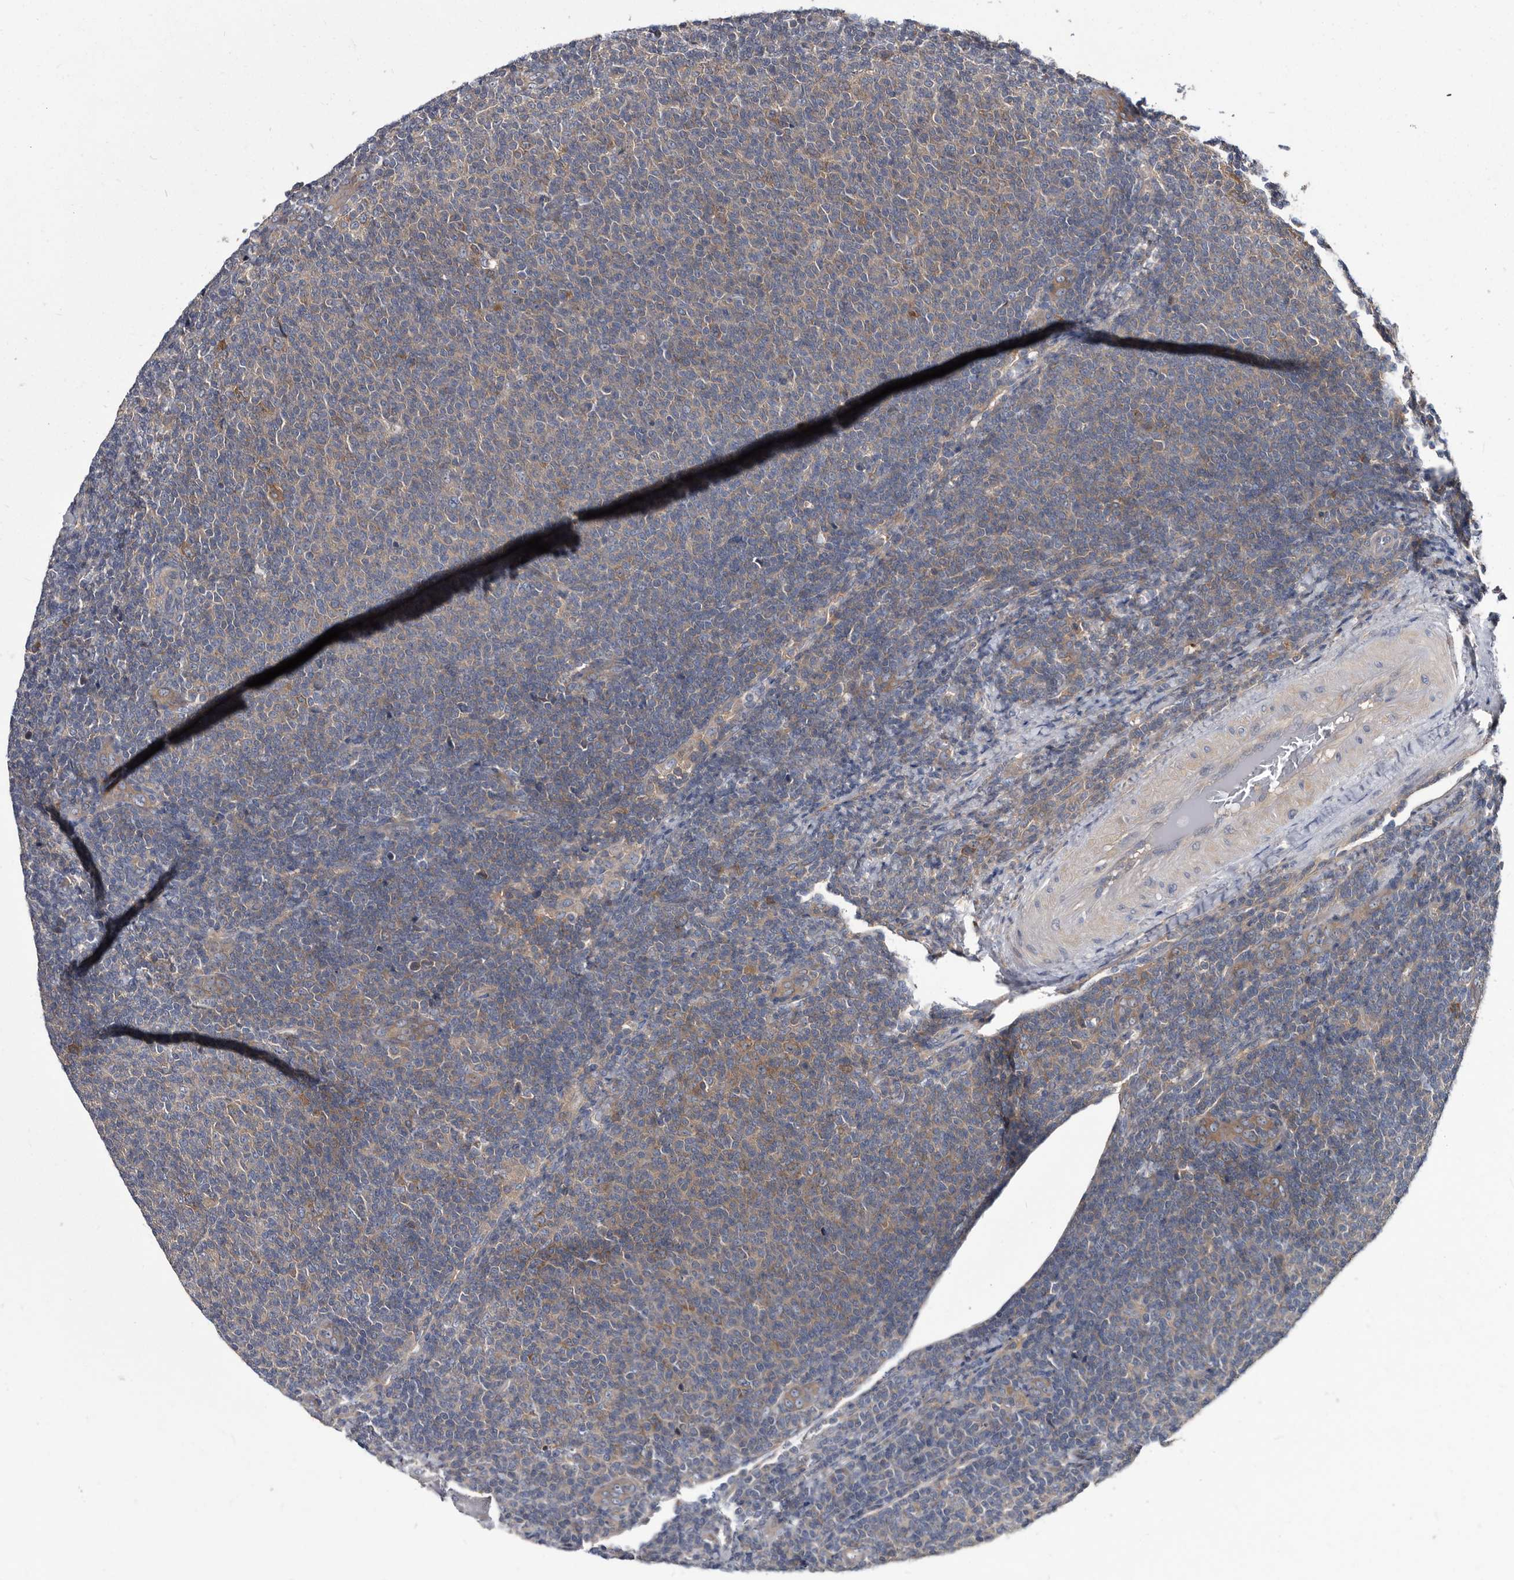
{"staining": {"intensity": "moderate", "quantity": "<25%", "location": "cytoplasmic/membranous"}, "tissue": "lymphoma", "cell_type": "Tumor cells", "image_type": "cancer", "snomed": [{"axis": "morphology", "description": "Malignant lymphoma, non-Hodgkin's type, Low grade"}, {"axis": "topography", "description": "Lymph node"}], "caption": "Immunohistochemistry (DAB (3,3'-diaminobenzidine)) staining of lymphoma reveals moderate cytoplasmic/membranous protein staining in approximately <25% of tumor cells. The staining is performed using DAB brown chromogen to label protein expression. The nuclei are counter-stained blue using hematoxylin.", "gene": "ABCF2", "patient": {"sex": "male", "age": 66}}